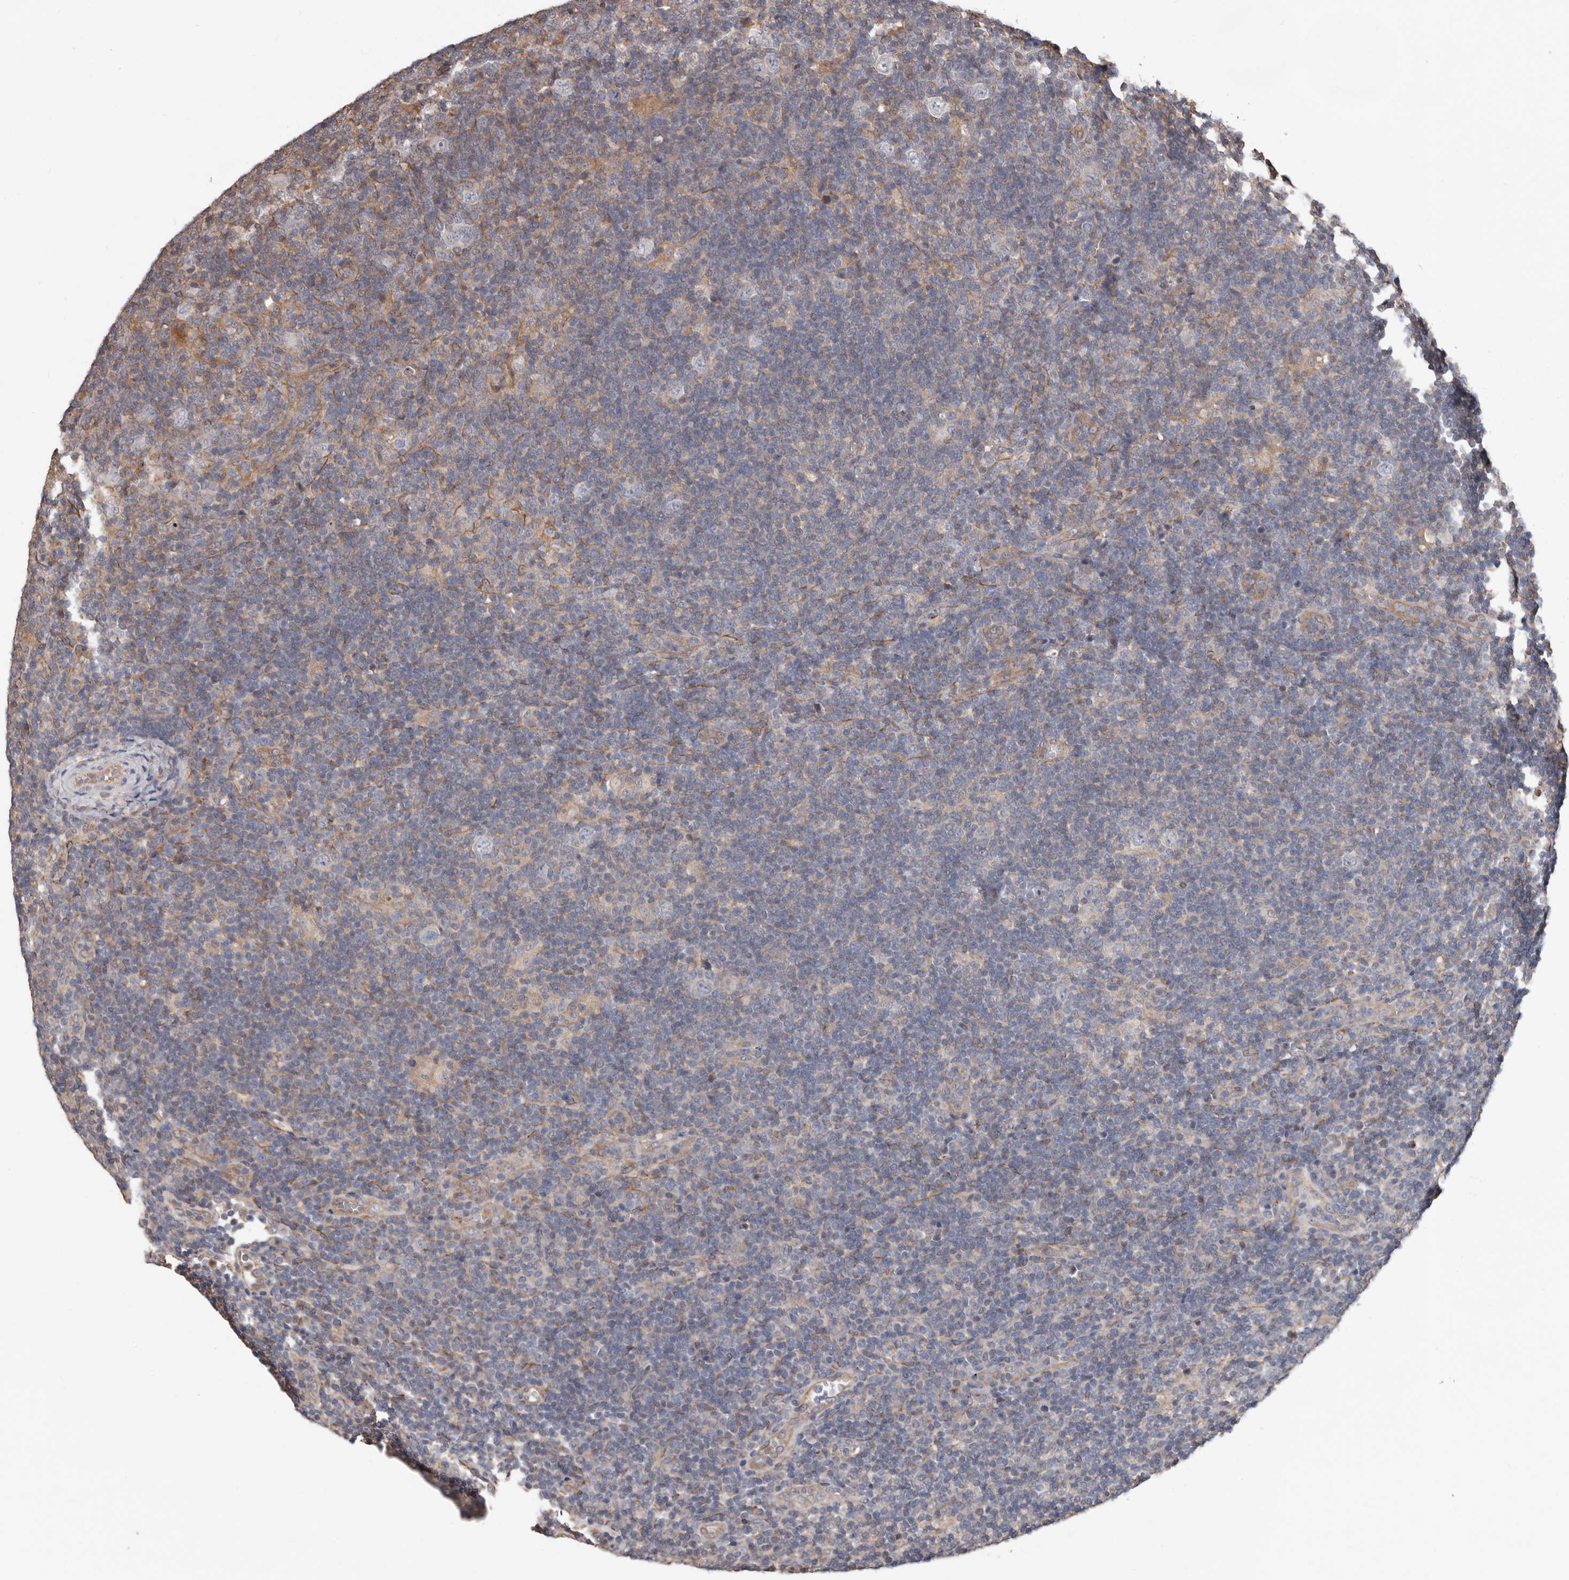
{"staining": {"intensity": "negative", "quantity": "none", "location": "none"}, "tissue": "lymphoma", "cell_type": "Tumor cells", "image_type": "cancer", "snomed": [{"axis": "morphology", "description": "Hodgkin's disease, NOS"}, {"axis": "topography", "description": "Lymph node"}], "caption": "An immunohistochemistry (IHC) micrograph of lymphoma is shown. There is no staining in tumor cells of lymphoma.", "gene": "MRPL18", "patient": {"sex": "female", "age": 57}}